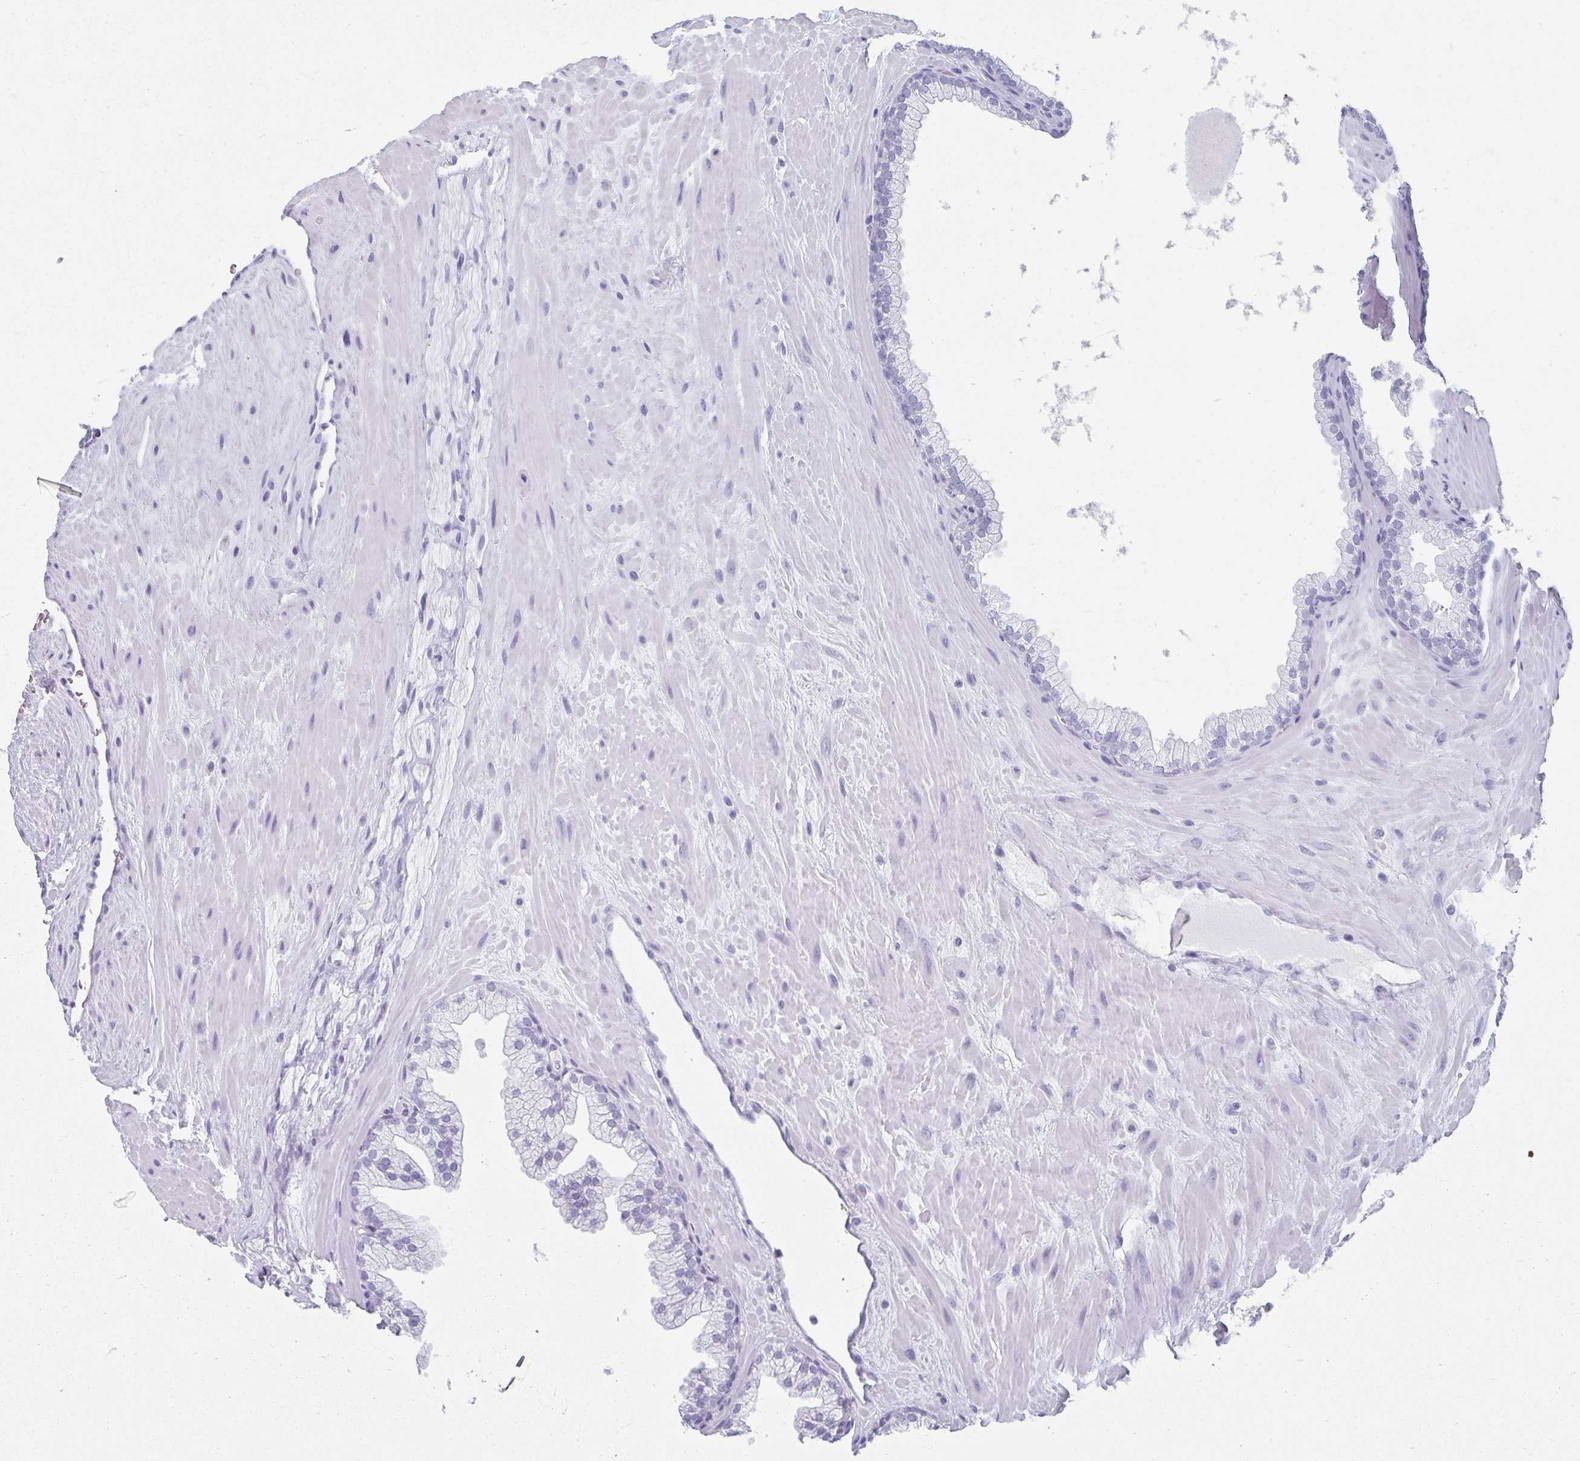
{"staining": {"intensity": "negative", "quantity": "none", "location": "none"}, "tissue": "prostate", "cell_type": "Glandular cells", "image_type": "normal", "snomed": [{"axis": "morphology", "description": "Normal tissue, NOS"}, {"axis": "topography", "description": "Prostate"}, {"axis": "topography", "description": "Peripheral nerve tissue"}], "caption": "Immunohistochemistry histopathology image of benign prostate: prostate stained with DAB (3,3'-diaminobenzidine) reveals no significant protein positivity in glandular cells.", "gene": "GHRL", "patient": {"sex": "male", "age": 61}}